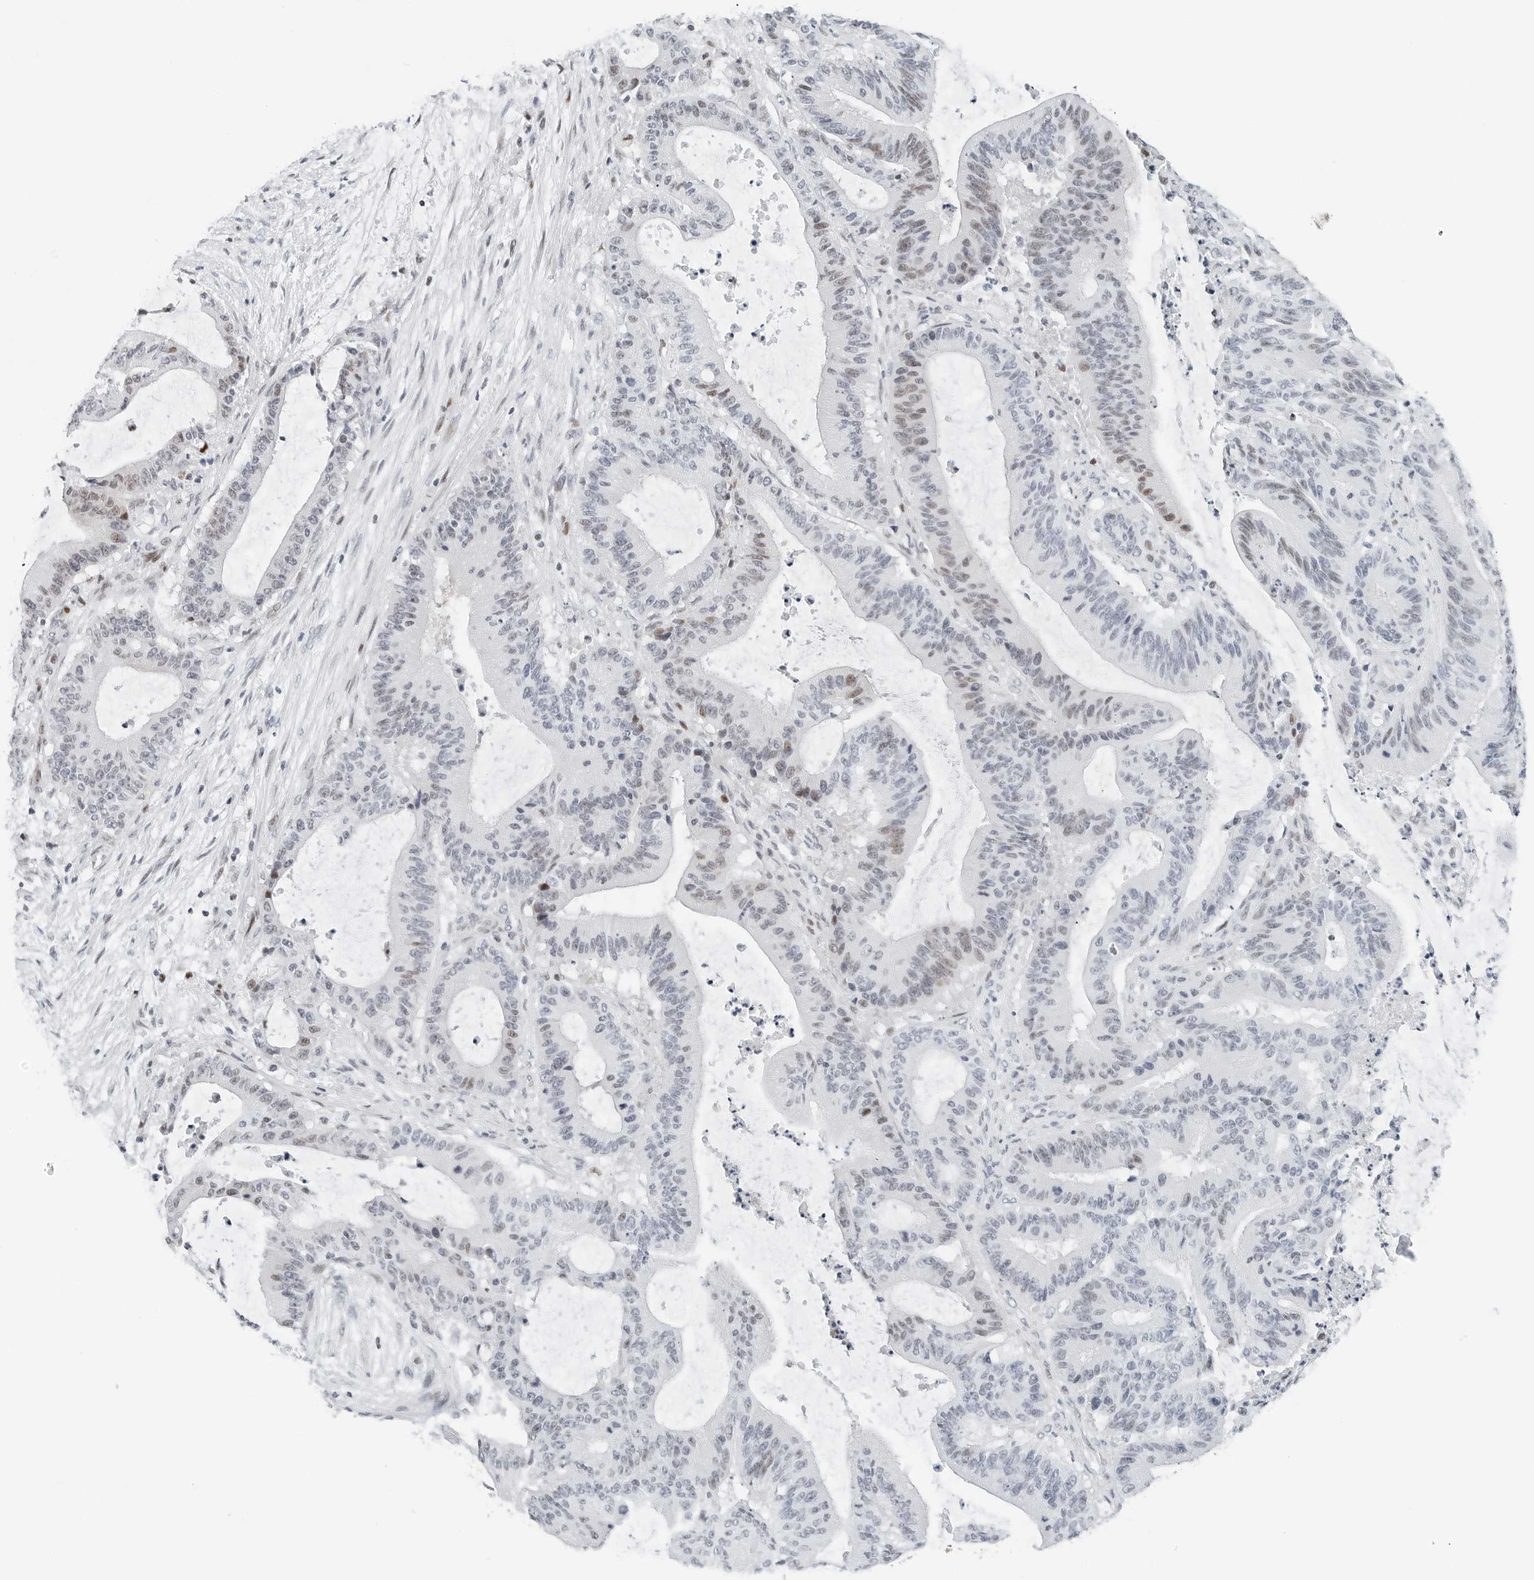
{"staining": {"intensity": "moderate", "quantity": "<25%", "location": "nuclear"}, "tissue": "liver cancer", "cell_type": "Tumor cells", "image_type": "cancer", "snomed": [{"axis": "morphology", "description": "Normal tissue, NOS"}, {"axis": "morphology", "description": "Cholangiocarcinoma"}, {"axis": "topography", "description": "Liver"}, {"axis": "topography", "description": "Peripheral nerve tissue"}], "caption": "Immunohistochemical staining of liver cancer exhibits low levels of moderate nuclear protein staining in approximately <25% of tumor cells.", "gene": "NTMT2", "patient": {"sex": "female", "age": 73}}